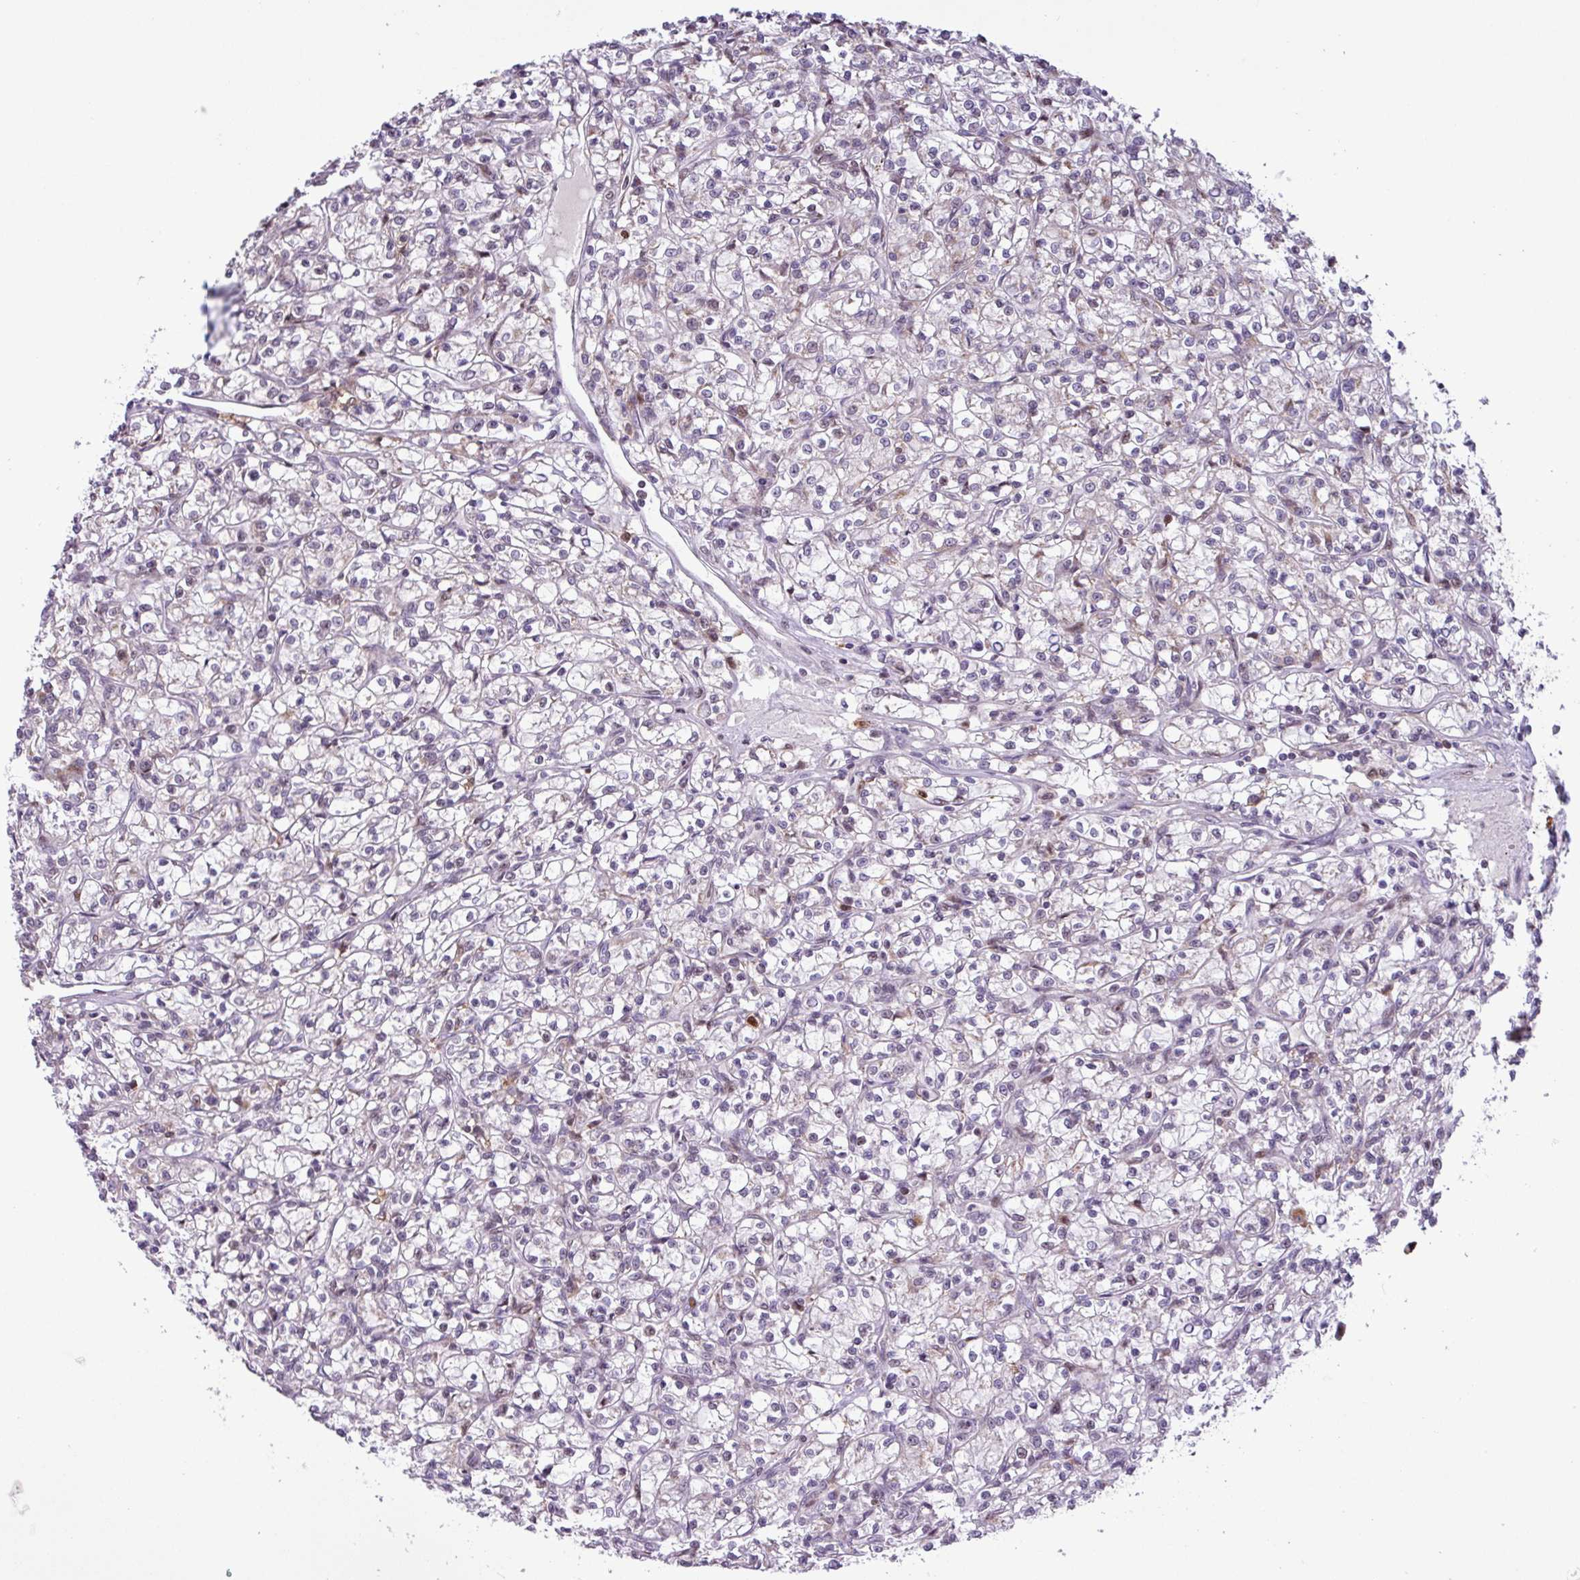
{"staining": {"intensity": "weak", "quantity": "<25%", "location": "nuclear"}, "tissue": "renal cancer", "cell_type": "Tumor cells", "image_type": "cancer", "snomed": [{"axis": "morphology", "description": "Adenocarcinoma, NOS"}, {"axis": "topography", "description": "Kidney"}], "caption": "High power microscopy photomicrograph of an immunohistochemistry (IHC) micrograph of adenocarcinoma (renal), revealing no significant positivity in tumor cells.", "gene": "BRD3", "patient": {"sex": "female", "age": 59}}